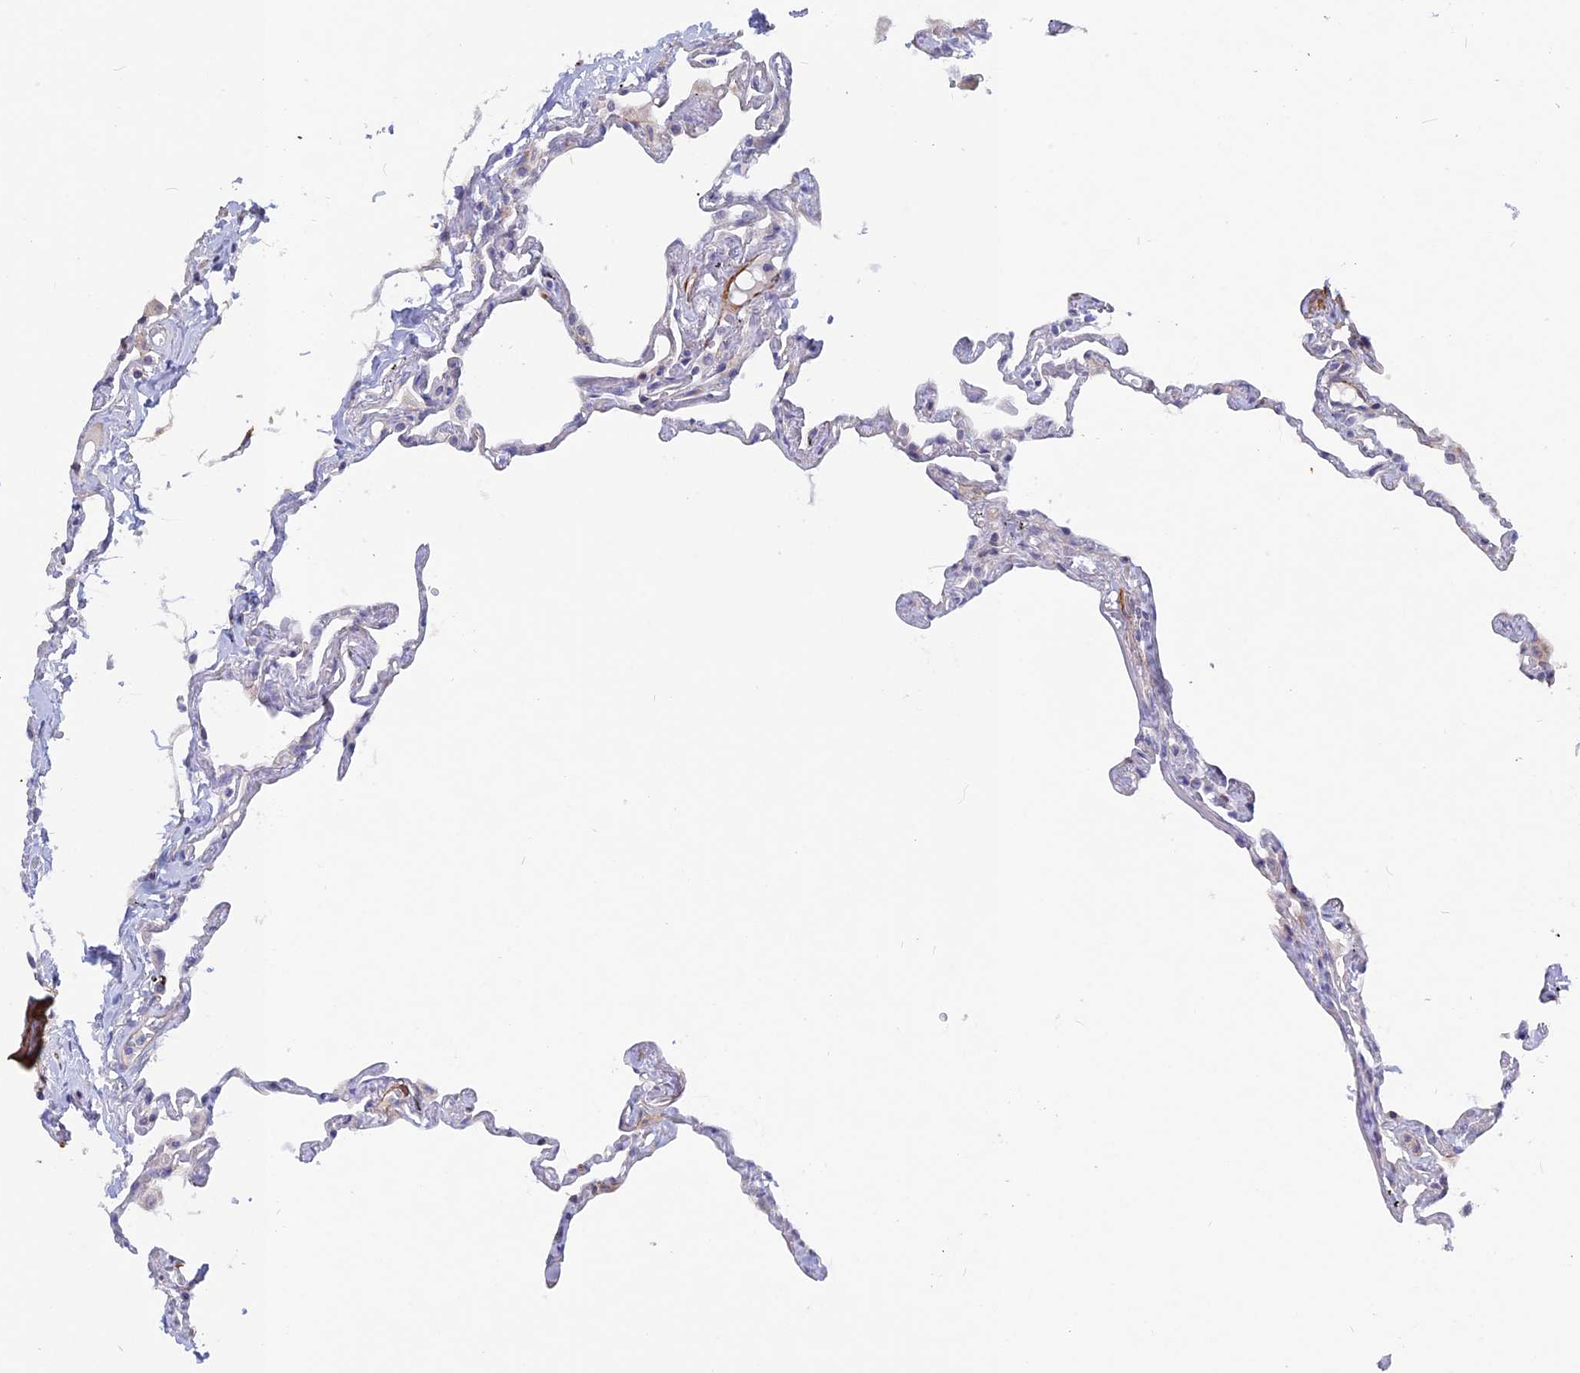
{"staining": {"intensity": "negative", "quantity": "none", "location": "none"}, "tissue": "lung", "cell_type": "Alveolar cells", "image_type": "normal", "snomed": [{"axis": "morphology", "description": "Normal tissue, NOS"}, {"axis": "topography", "description": "Lung"}], "caption": "This is a photomicrograph of immunohistochemistry staining of normal lung, which shows no positivity in alveolar cells. The staining was performed using DAB to visualize the protein expression in brown, while the nuclei were stained in blue with hematoxylin (Magnification: 20x).", "gene": "CCDC154", "patient": {"sex": "female", "age": 67}}